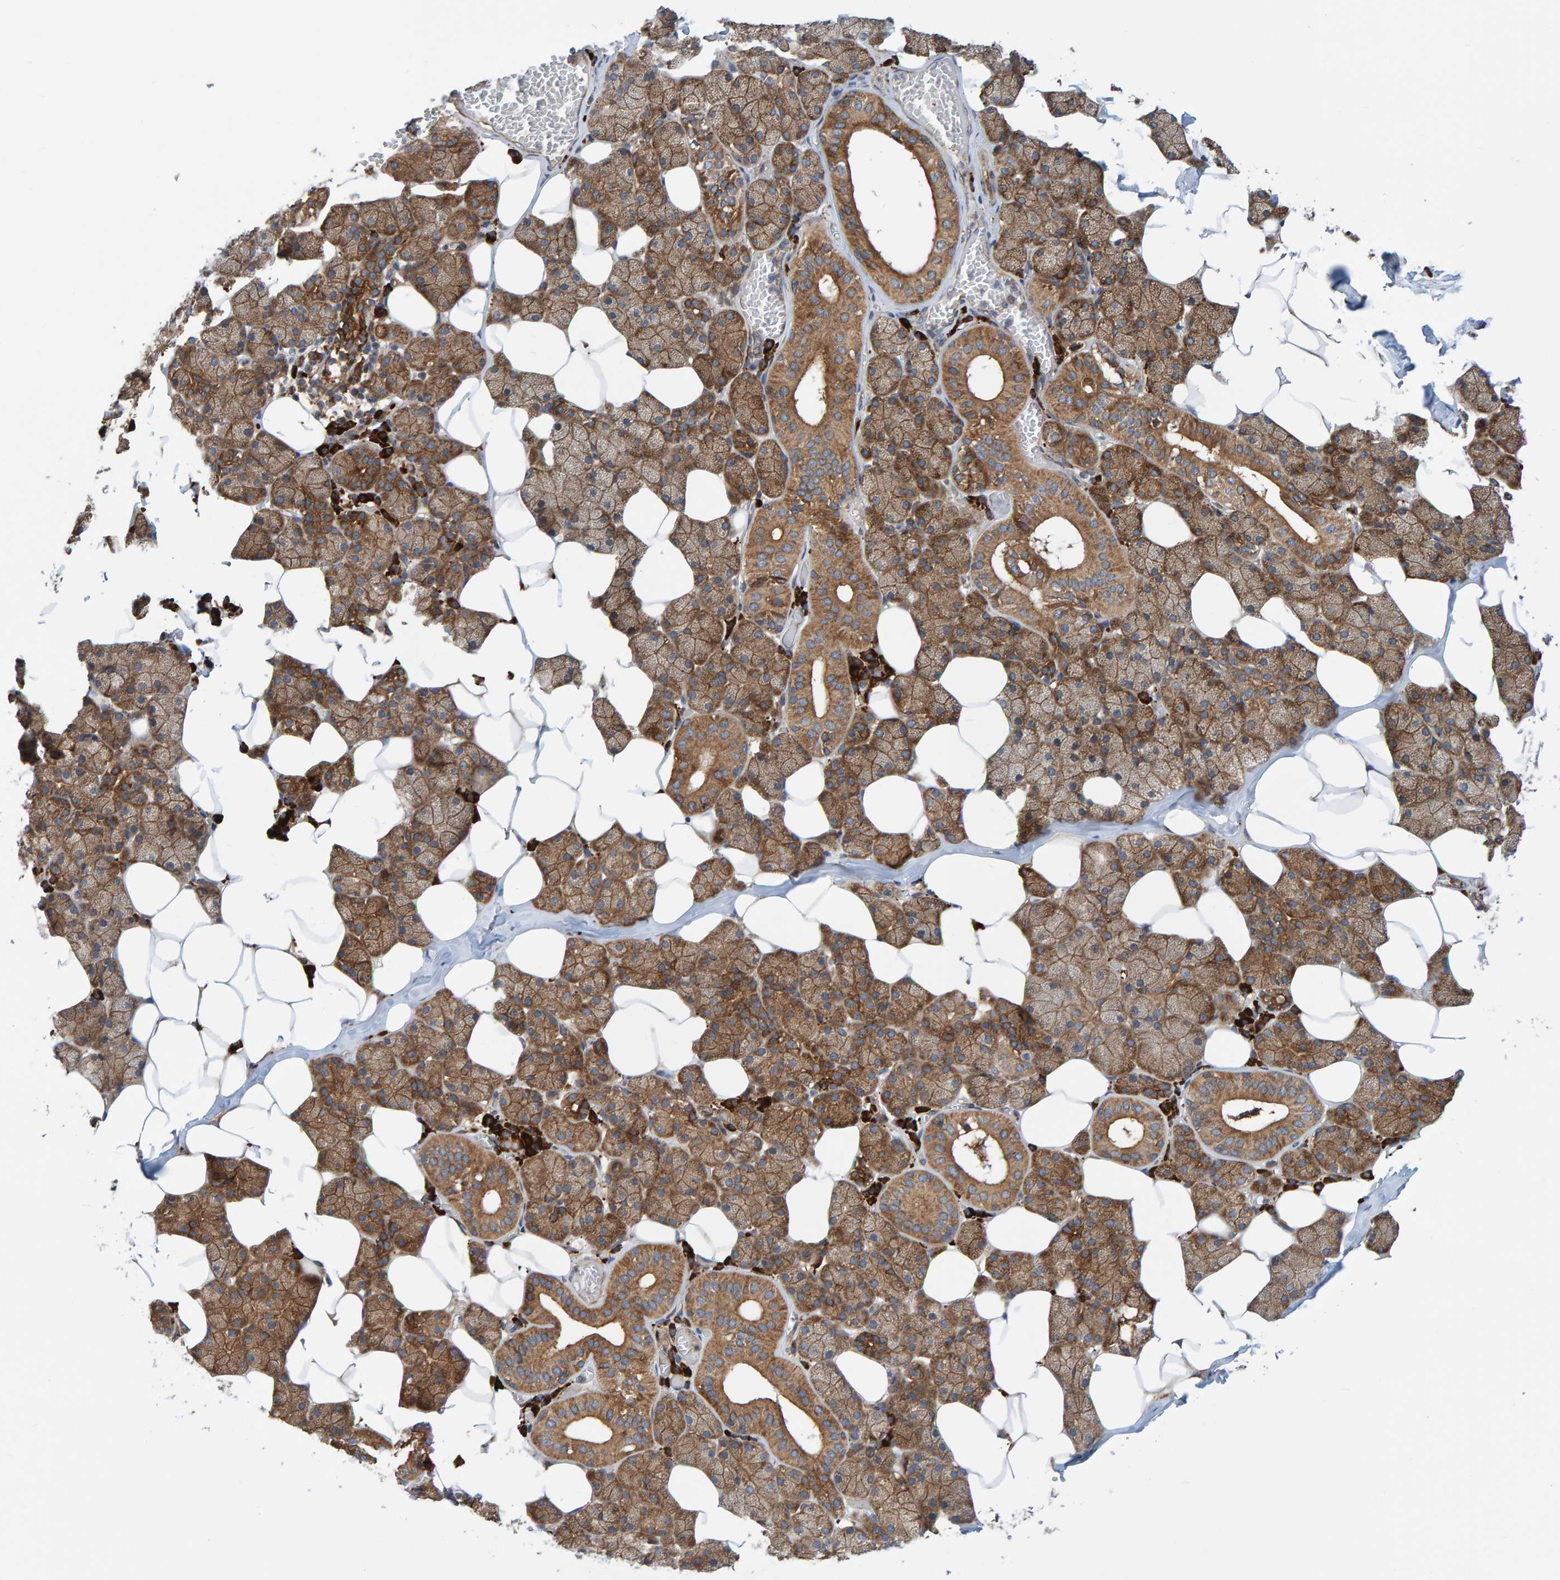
{"staining": {"intensity": "moderate", "quantity": ">75%", "location": "cytoplasmic/membranous"}, "tissue": "salivary gland", "cell_type": "Glandular cells", "image_type": "normal", "snomed": [{"axis": "morphology", "description": "Normal tissue, NOS"}, {"axis": "topography", "description": "Salivary gland"}], "caption": "IHC histopathology image of normal salivary gland stained for a protein (brown), which demonstrates medium levels of moderate cytoplasmic/membranous expression in approximately >75% of glandular cells.", "gene": "KIAA0753", "patient": {"sex": "female", "age": 33}}